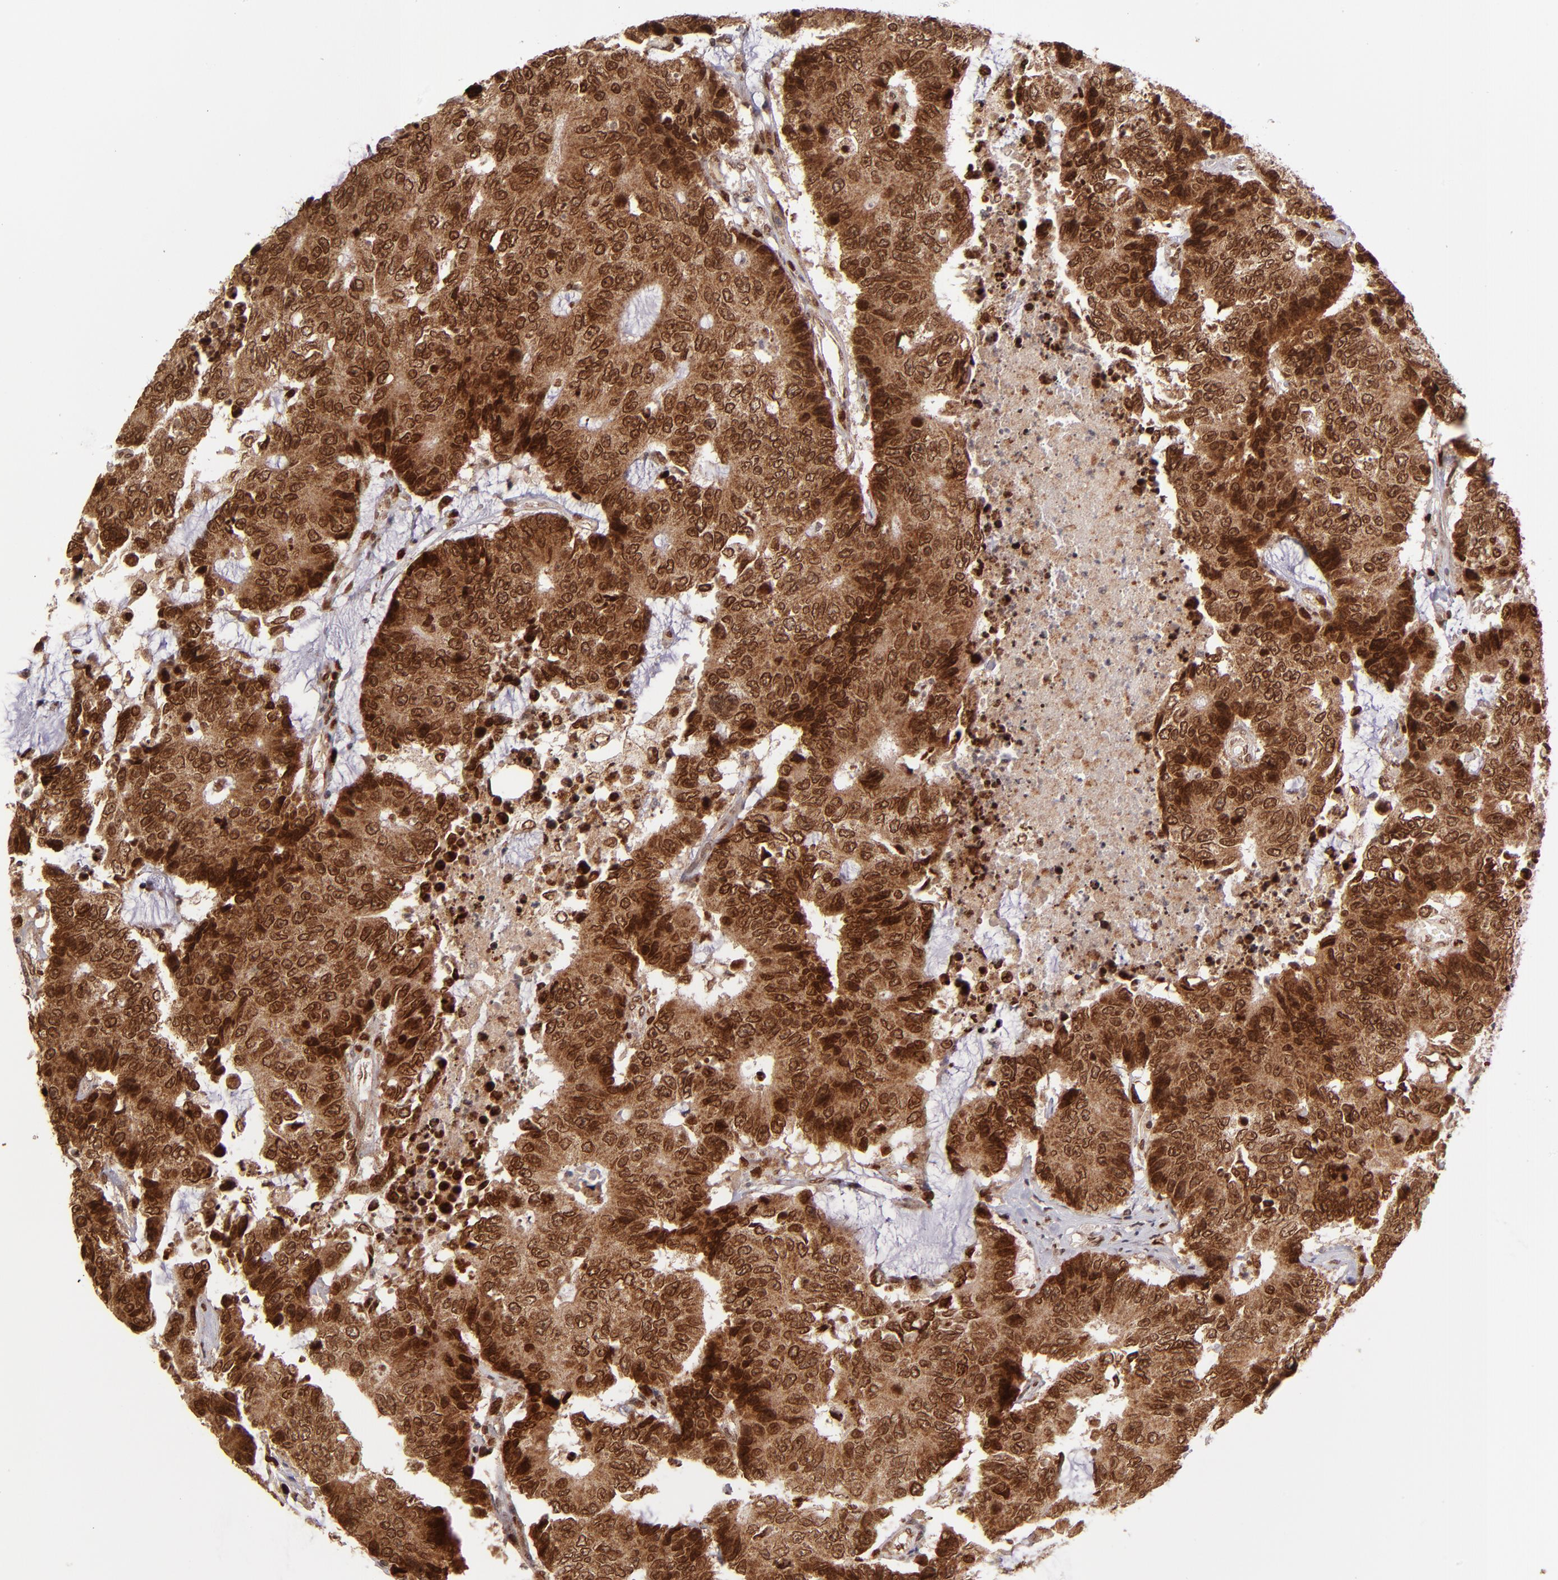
{"staining": {"intensity": "strong", "quantity": ">75%", "location": "cytoplasmic/membranous,nuclear"}, "tissue": "colorectal cancer", "cell_type": "Tumor cells", "image_type": "cancer", "snomed": [{"axis": "morphology", "description": "Adenocarcinoma, NOS"}, {"axis": "topography", "description": "Colon"}], "caption": "Immunohistochemistry (IHC) (DAB) staining of human colorectal adenocarcinoma shows strong cytoplasmic/membranous and nuclear protein positivity in about >75% of tumor cells.", "gene": "TOP1MT", "patient": {"sex": "female", "age": 86}}